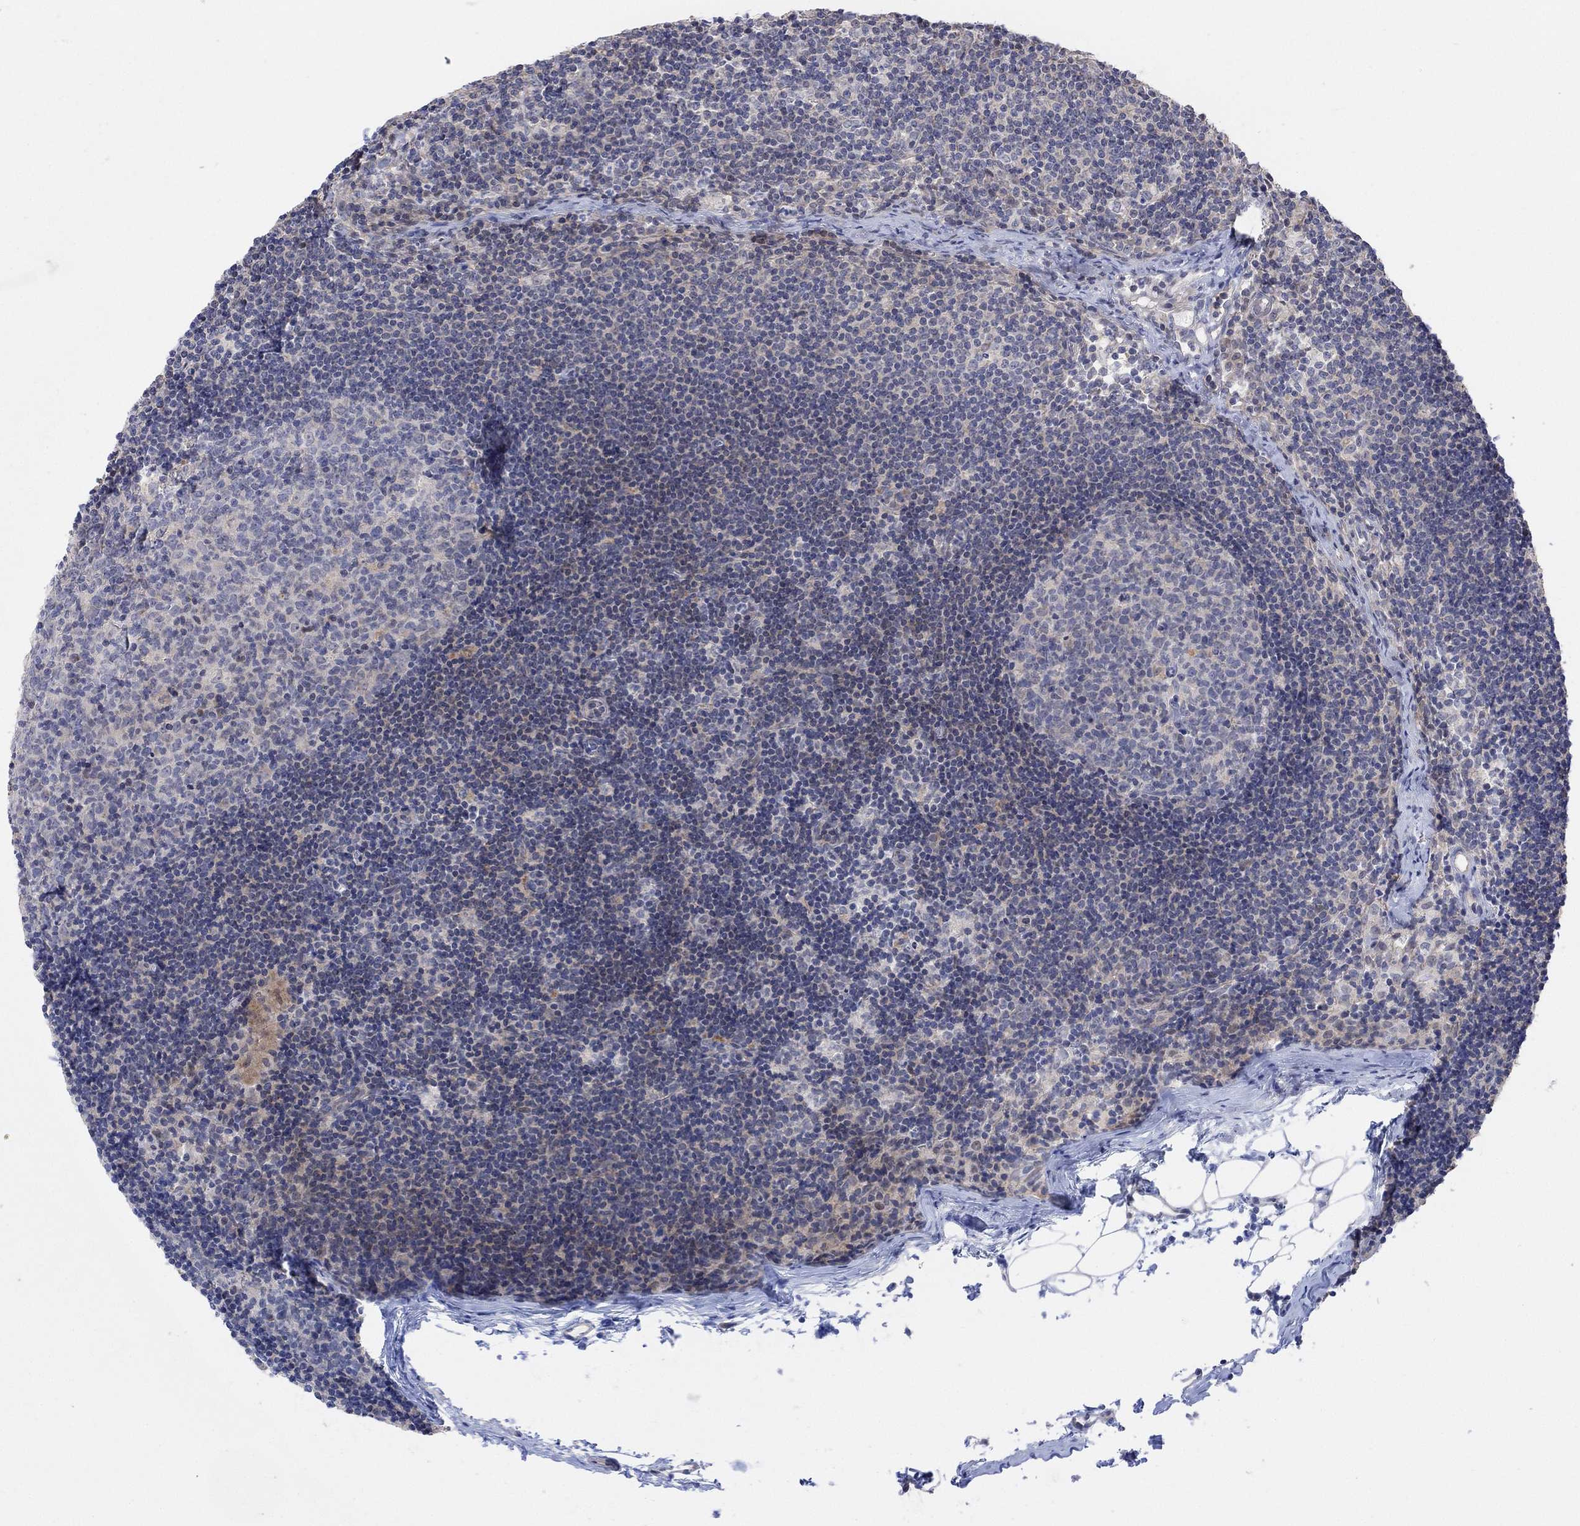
{"staining": {"intensity": "negative", "quantity": "none", "location": "none"}, "tissue": "lymph node", "cell_type": "Germinal center cells", "image_type": "normal", "snomed": [{"axis": "morphology", "description": "Normal tissue, NOS"}, {"axis": "topography", "description": "Lymph node"}], "caption": "Immunohistochemical staining of benign lymph node demonstrates no significant expression in germinal center cells.", "gene": "CNTF", "patient": {"sex": "female", "age": 34}}